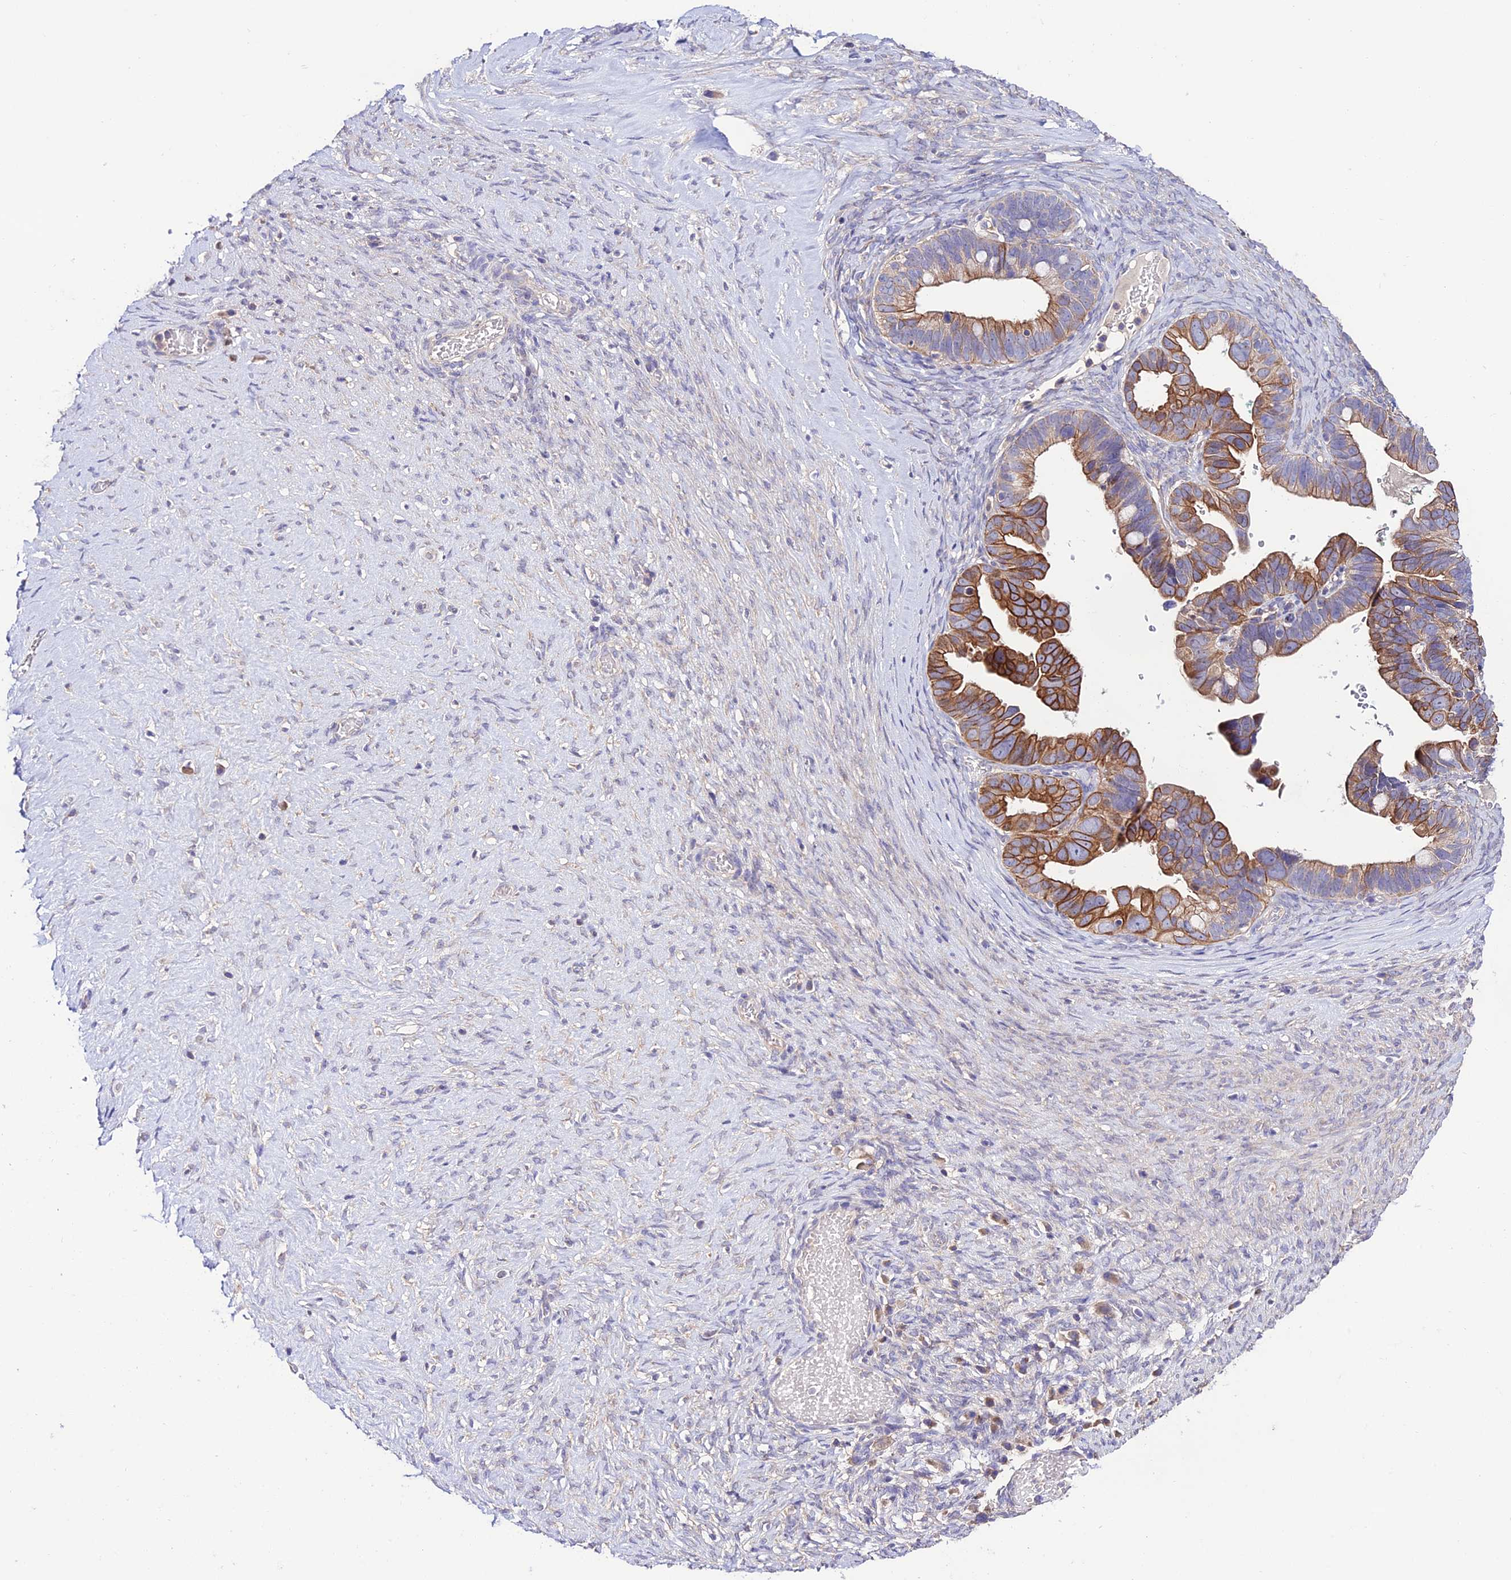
{"staining": {"intensity": "moderate", "quantity": "25%-75%", "location": "cytoplasmic/membranous"}, "tissue": "ovarian cancer", "cell_type": "Tumor cells", "image_type": "cancer", "snomed": [{"axis": "morphology", "description": "Cystadenocarcinoma, serous, NOS"}, {"axis": "topography", "description": "Ovary"}], "caption": "The immunohistochemical stain highlights moderate cytoplasmic/membranous positivity in tumor cells of ovarian cancer (serous cystadenocarcinoma) tissue.", "gene": "BRME1", "patient": {"sex": "female", "age": 56}}